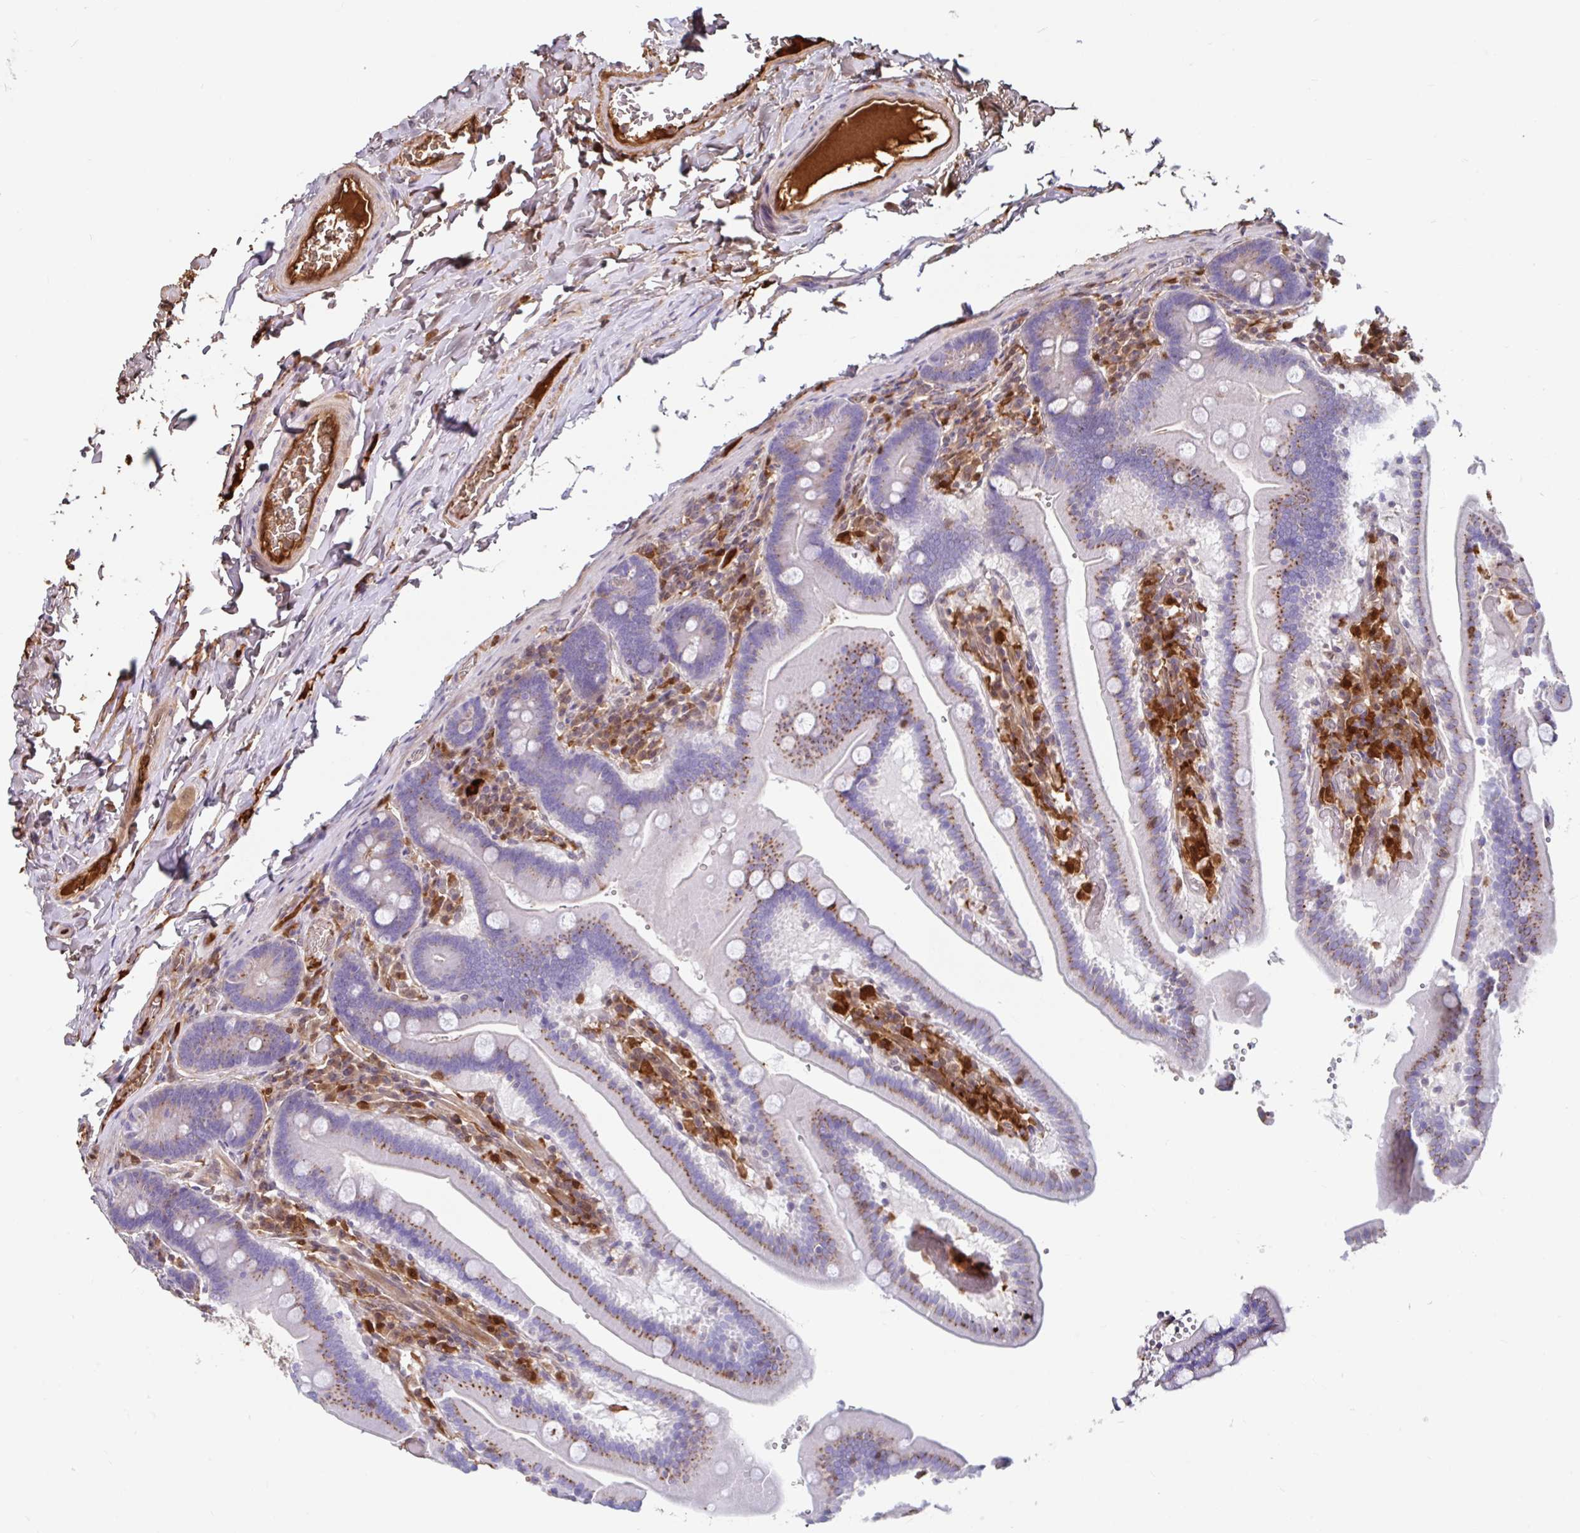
{"staining": {"intensity": "moderate", "quantity": "25%-75%", "location": "cytoplasmic/membranous"}, "tissue": "duodenum", "cell_type": "Glandular cells", "image_type": "normal", "snomed": [{"axis": "morphology", "description": "Normal tissue, NOS"}, {"axis": "topography", "description": "Duodenum"}], "caption": "The histopathology image shows immunohistochemical staining of unremarkable duodenum. There is moderate cytoplasmic/membranous positivity is identified in about 25%-75% of glandular cells.", "gene": "BLVRA", "patient": {"sex": "female", "age": 62}}